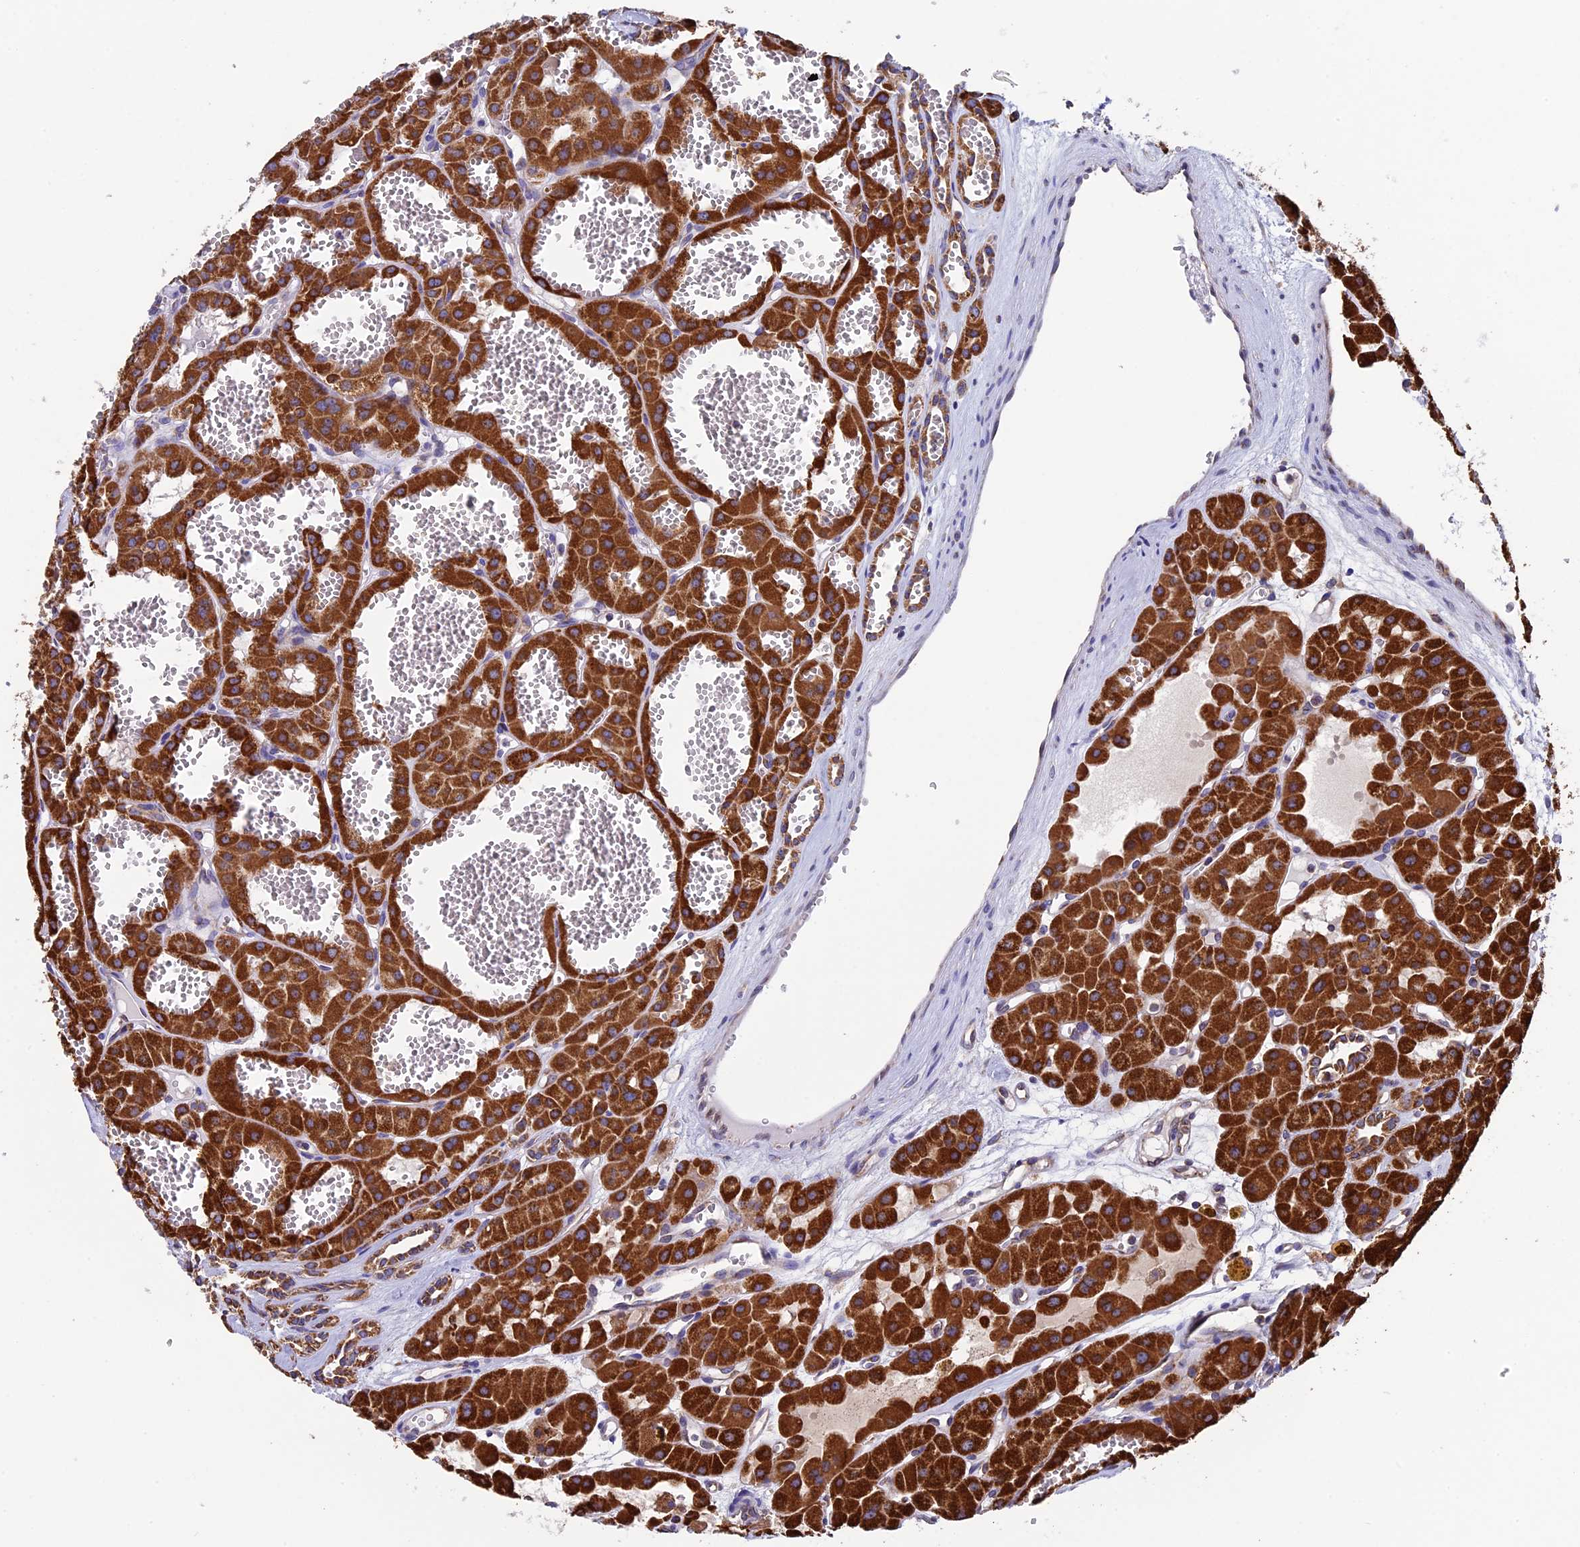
{"staining": {"intensity": "strong", "quantity": ">75%", "location": "cytoplasmic/membranous"}, "tissue": "renal cancer", "cell_type": "Tumor cells", "image_type": "cancer", "snomed": [{"axis": "morphology", "description": "Carcinoma, NOS"}, {"axis": "topography", "description": "Kidney"}], "caption": "Renal cancer tissue exhibits strong cytoplasmic/membranous expression in about >75% of tumor cells", "gene": "SLC9A5", "patient": {"sex": "female", "age": 75}}